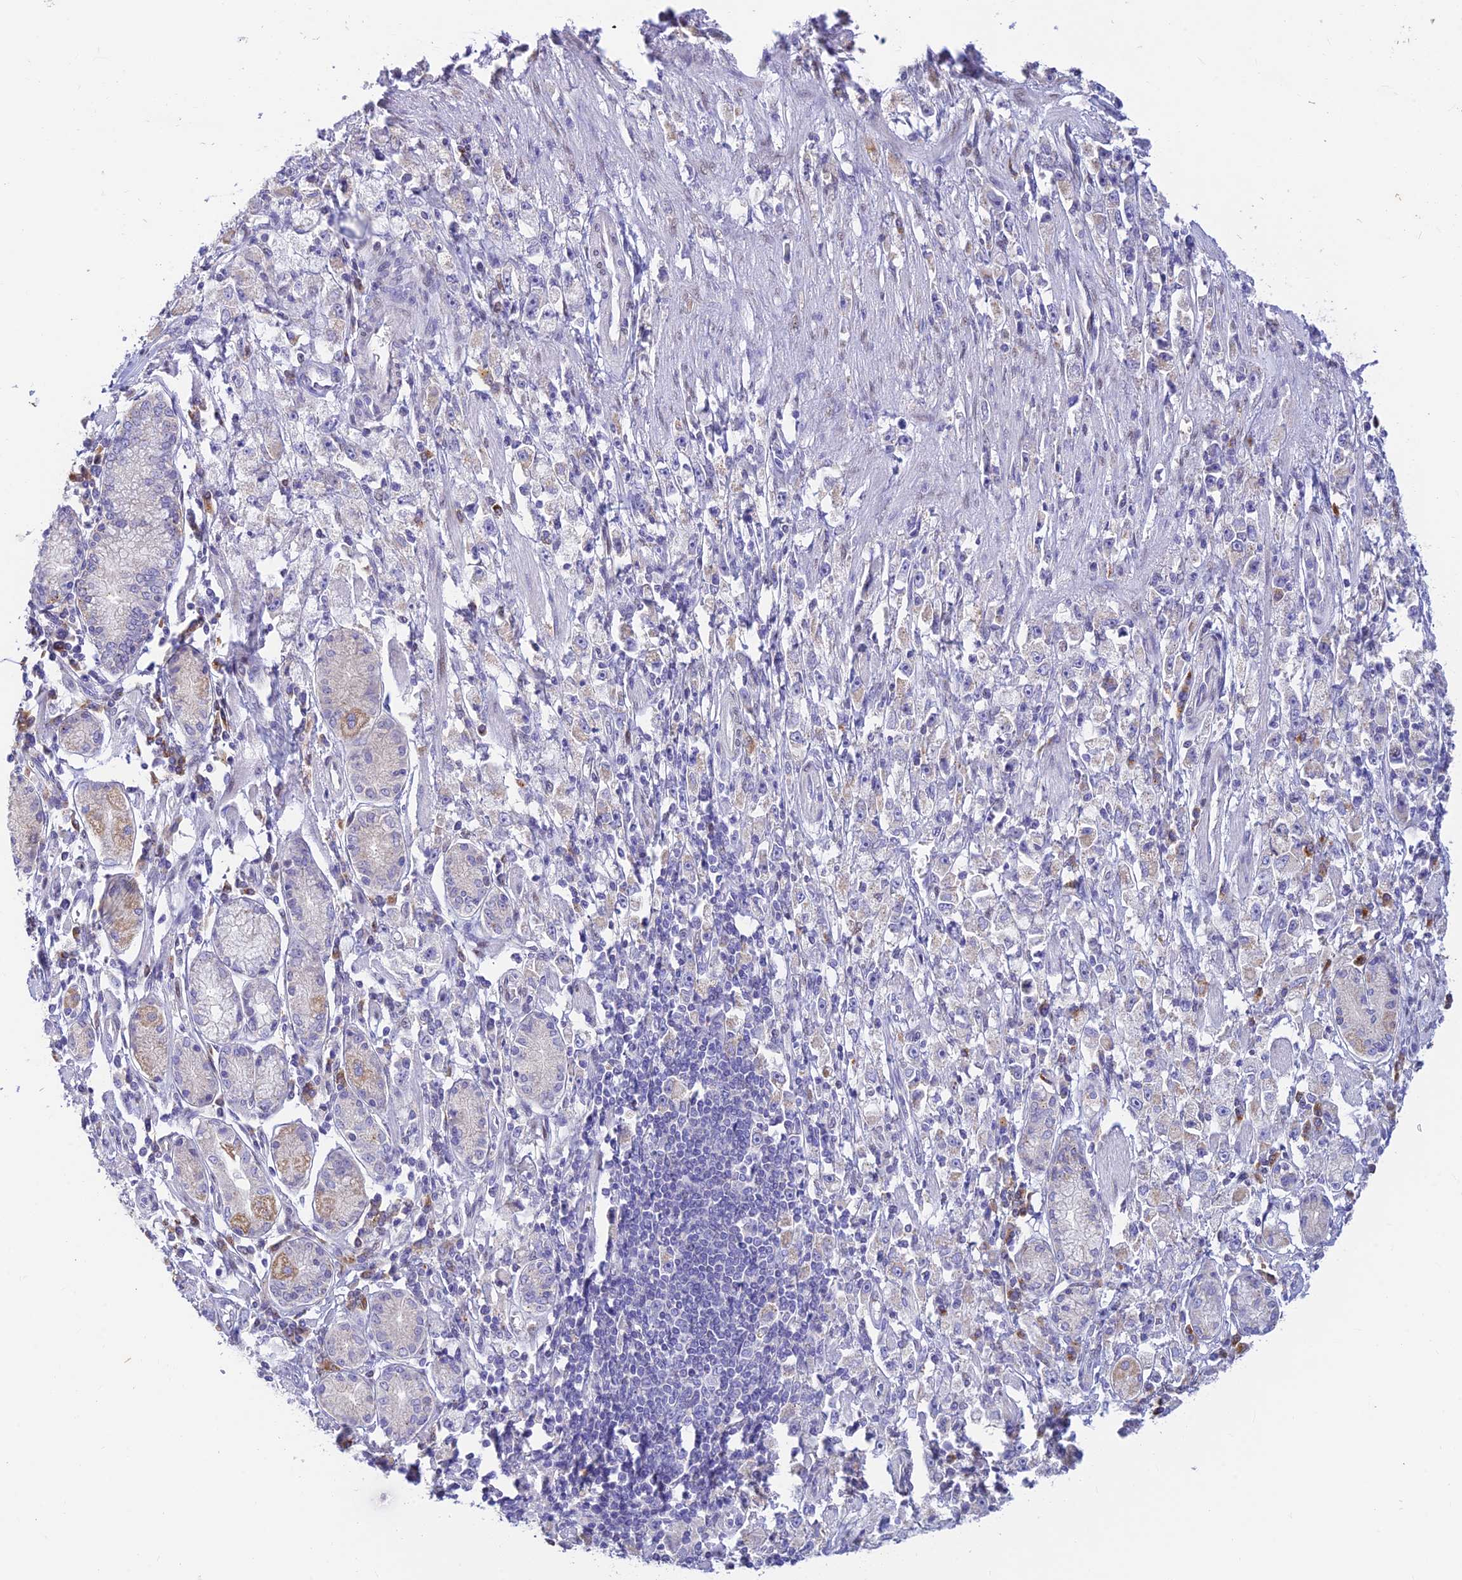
{"staining": {"intensity": "negative", "quantity": "none", "location": "none"}, "tissue": "stomach cancer", "cell_type": "Tumor cells", "image_type": "cancer", "snomed": [{"axis": "morphology", "description": "Adenocarcinoma, NOS"}, {"axis": "topography", "description": "Stomach"}], "caption": "Immunohistochemistry of human stomach cancer (adenocarcinoma) exhibits no expression in tumor cells.", "gene": "INKA1", "patient": {"sex": "female", "age": 59}}